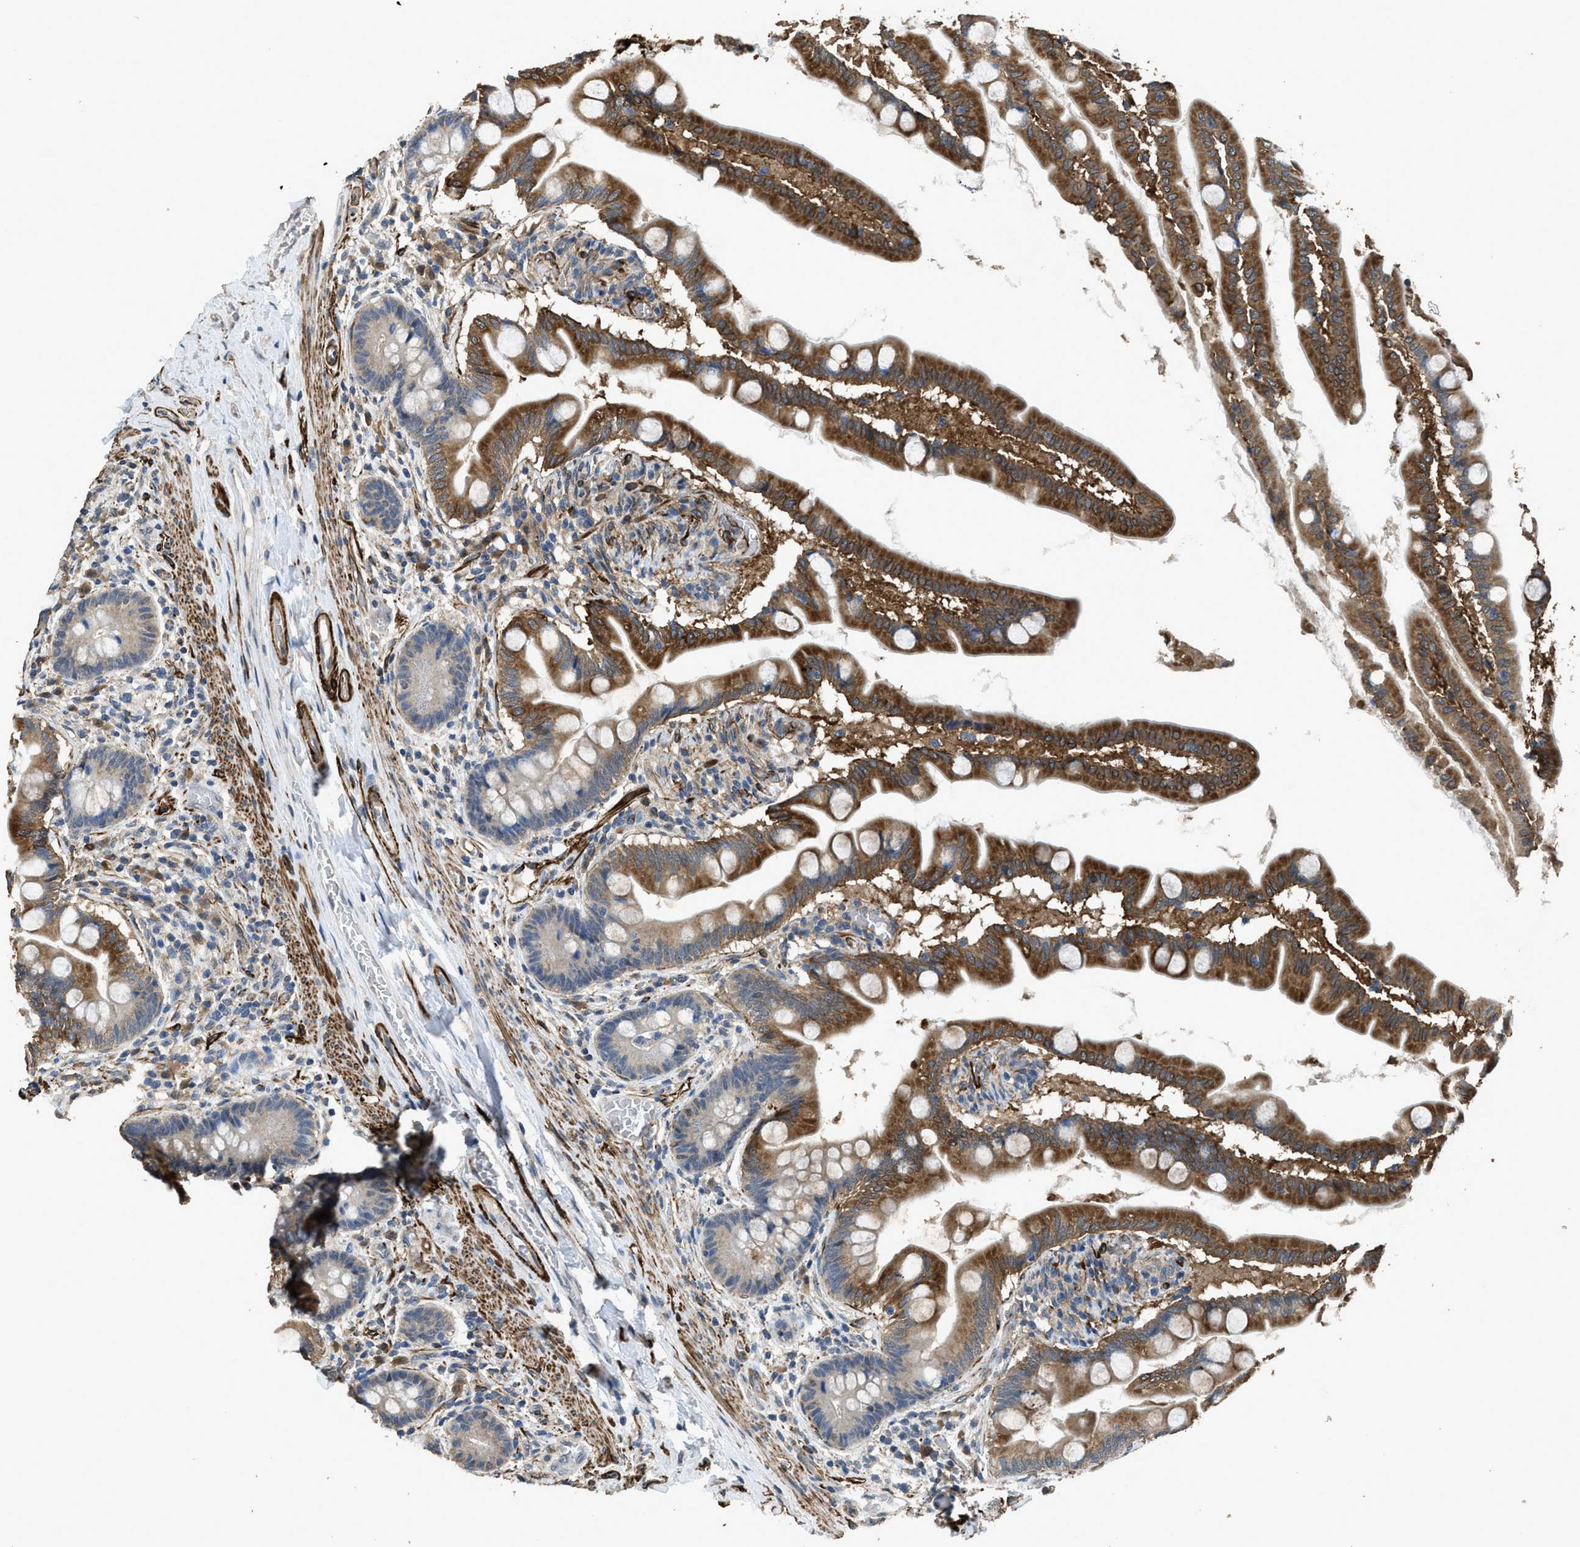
{"staining": {"intensity": "moderate", "quantity": ">75%", "location": "cytoplasmic/membranous"}, "tissue": "small intestine", "cell_type": "Glandular cells", "image_type": "normal", "snomed": [{"axis": "morphology", "description": "Normal tissue, NOS"}, {"axis": "topography", "description": "Small intestine"}], "caption": "Protein expression analysis of benign small intestine reveals moderate cytoplasmic/membranous positivity in approximately >75% of glandular cells.", "gene": "SYNM", "patient": {"sex": "female", "age": 56}}